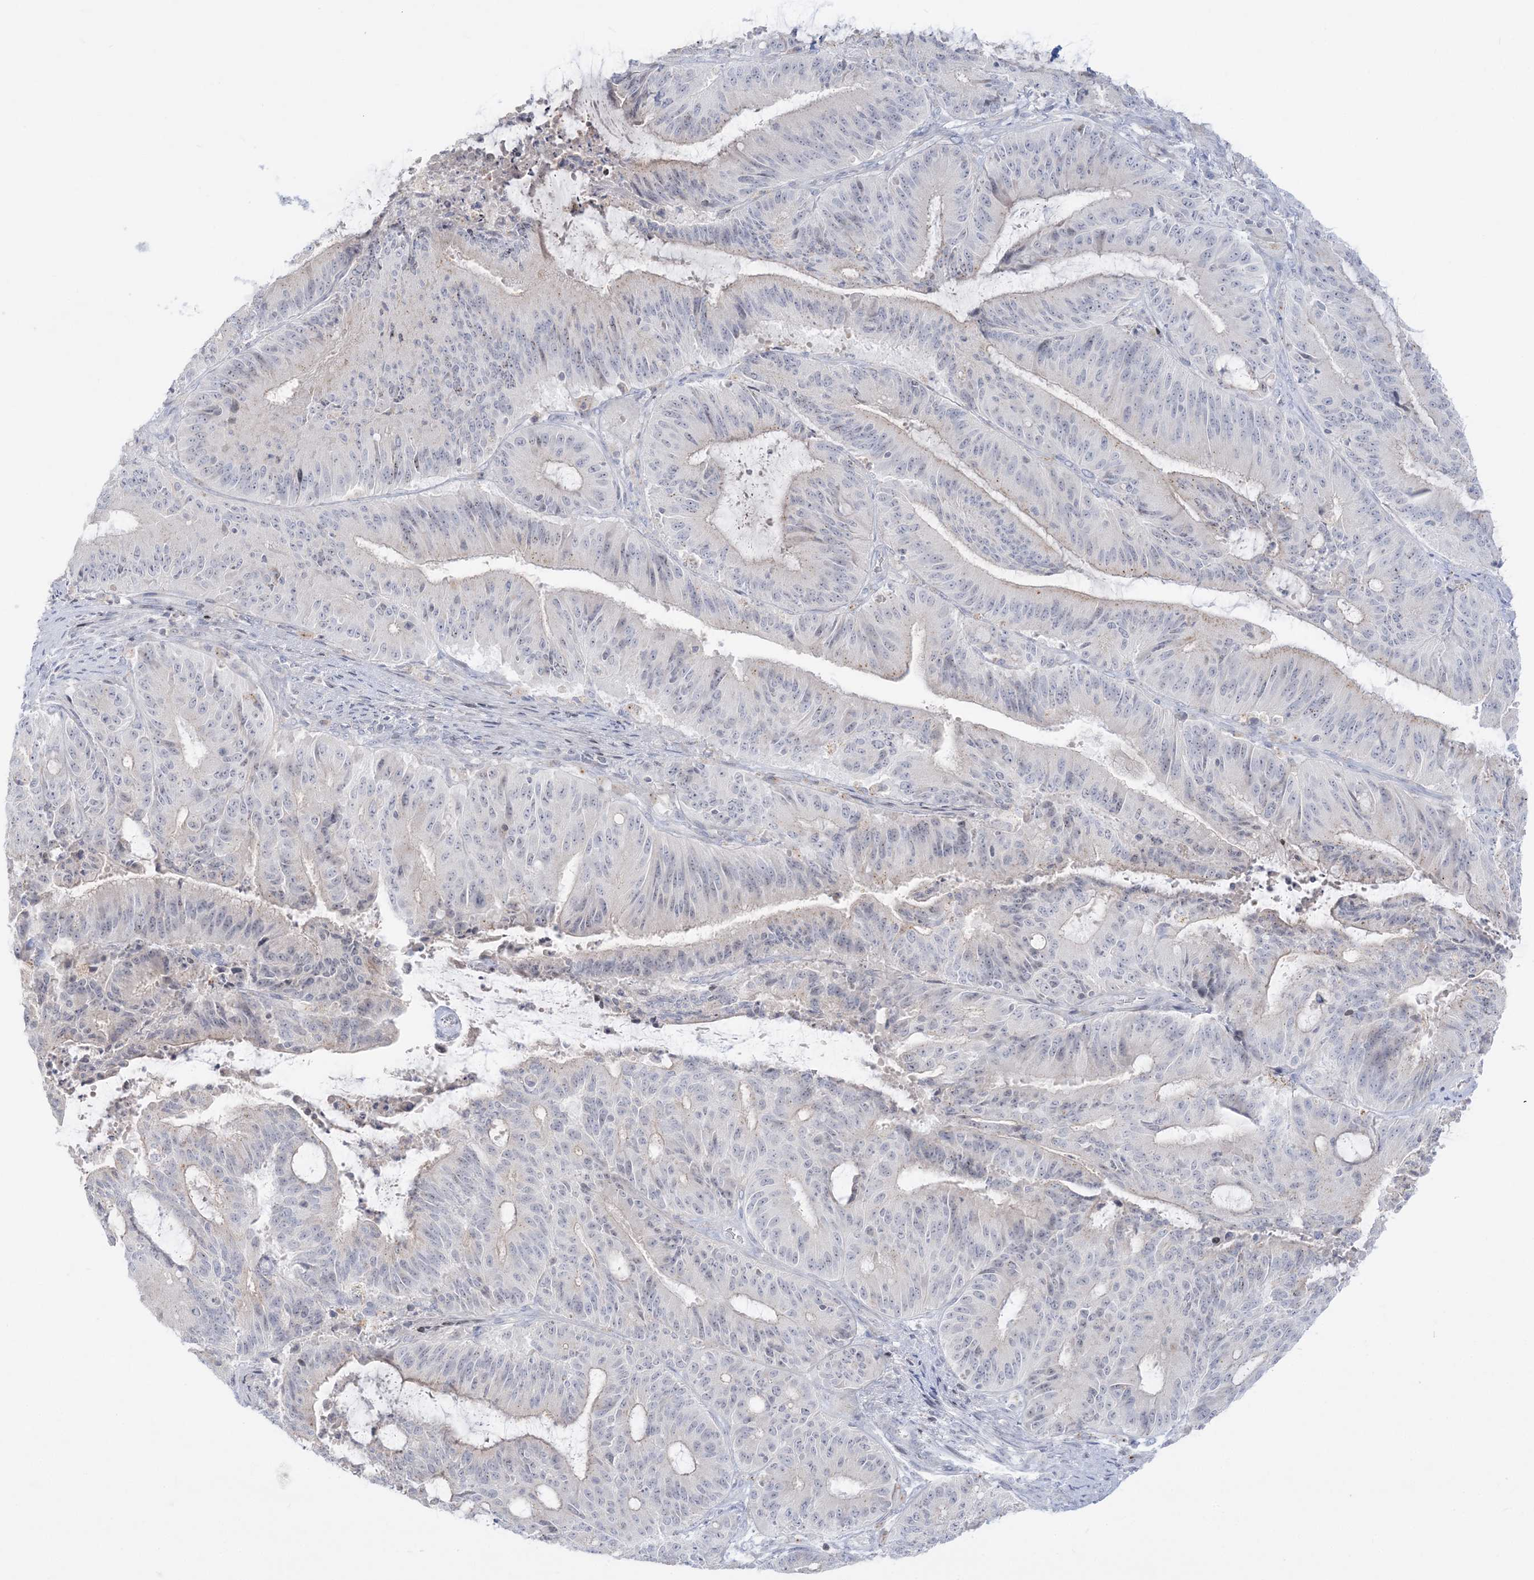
{"staining": {"intensity": "negative", "quantity": "none", "location": "none"}, "tissue": "liver cancer", "cell_type": "Tumor cells", "image_type": "cancer", "snomed": [{"axis": "morphology", "description": "Normal tissue, NOS"}, {"axis": "morphology", "description": "Cholangiocarcinoma"}, {"axis": "topography", "description": "Liver"}, {"axis": "topography", "description": "Peripheral nerve tissue"}], "caption": "This is an immunohistochemistry histopathology image of human liver cholangiocarcinoma. There is no staining in tumor cells.", "gene": "SH3BP4", "patient": {"sex": "female", "age": 73}}